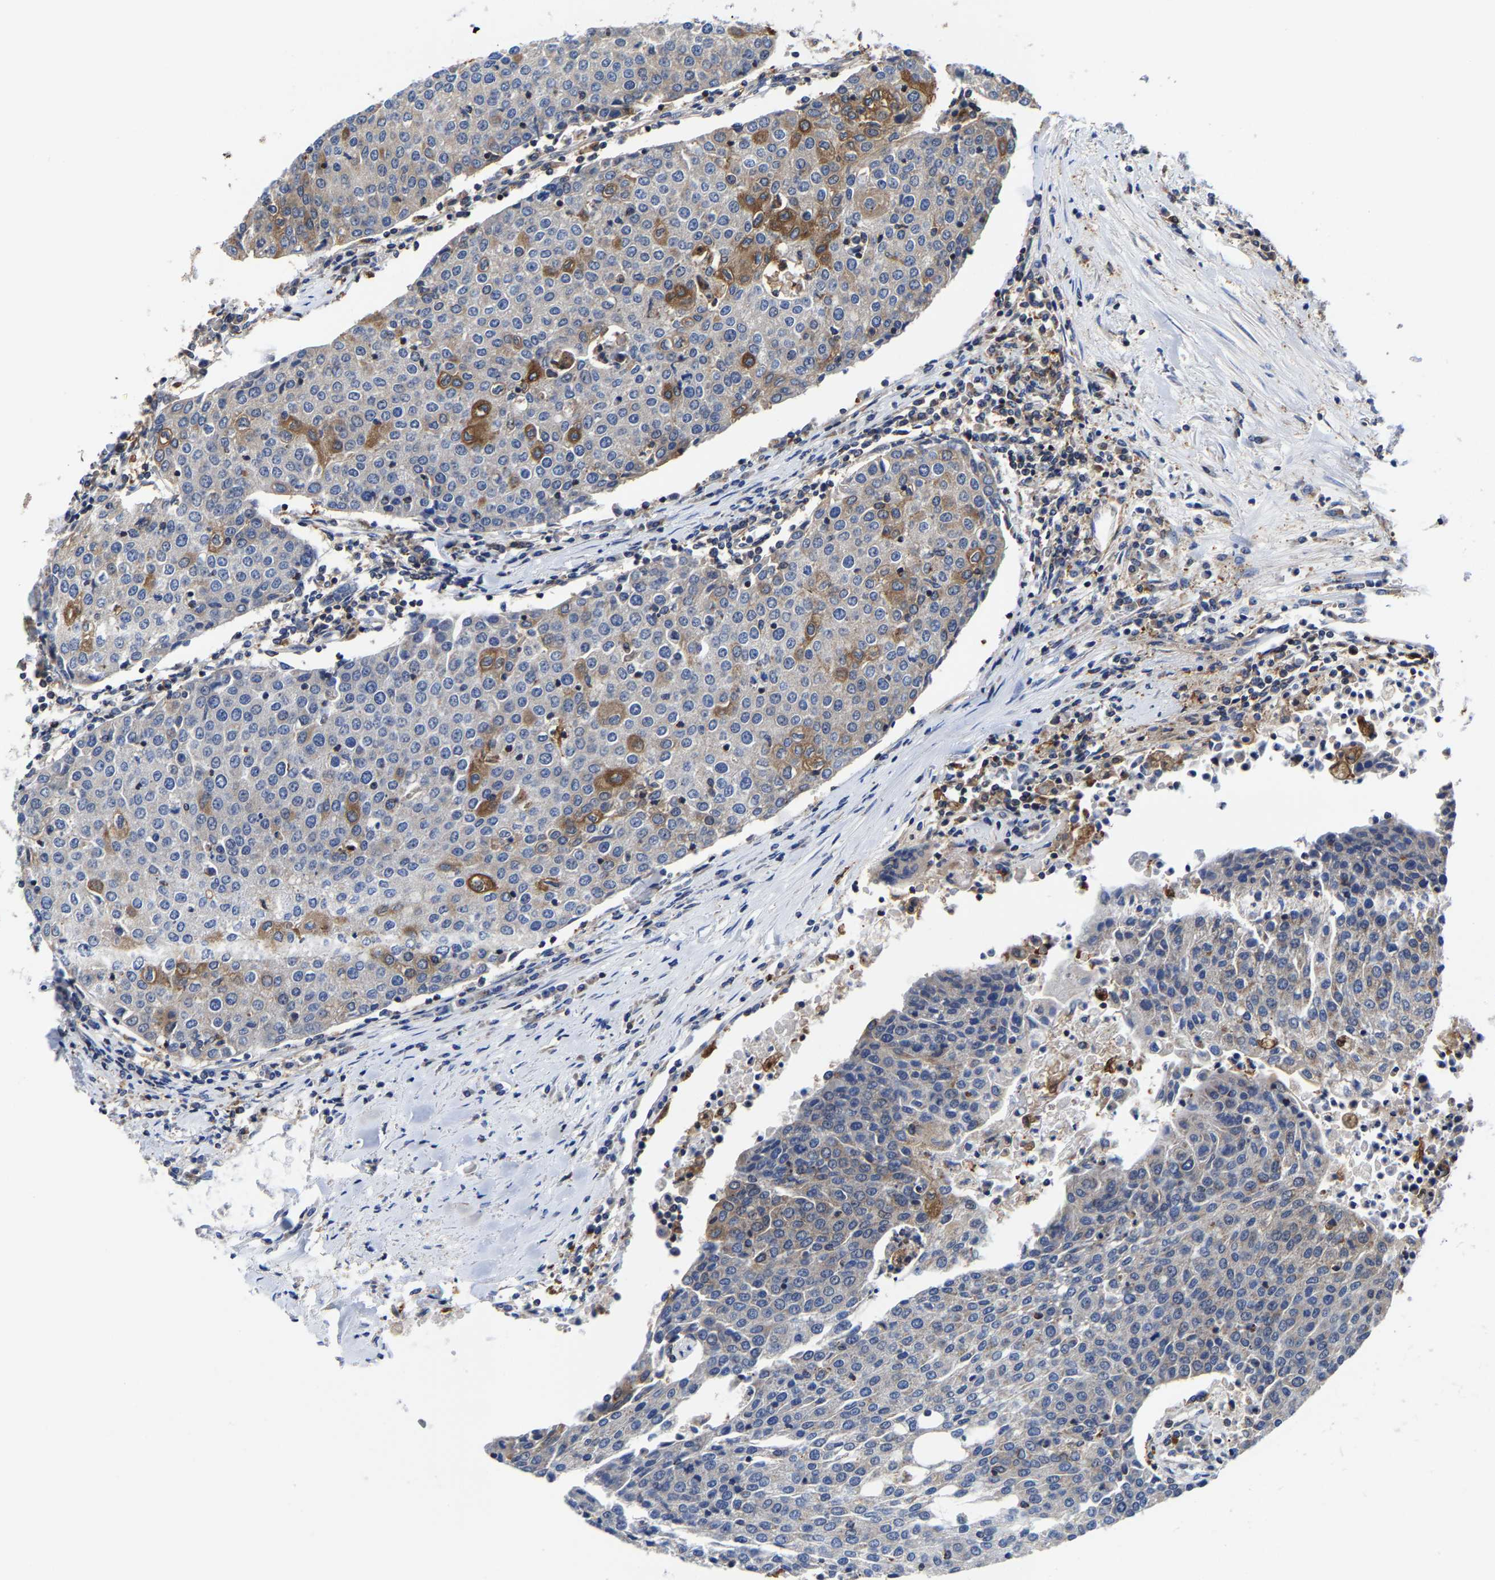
{"staining": {"intensity": "moderate", "quantity": "<25%", "location": "cytoplasmic/membranous"}, "tissue": "urothelial cancer", "cell_type": "Tumor cells", "image_type": "cancer", "snomed": [{"axis": "morphology", "description": "Urothelial carcinoma, High grade"}, {"axis": "topography", "description": "Urinary bladder"}], "caption": "Immunohistochemical staining of human high-grade urothelial carcinoma demonstrates low levels of moderate cytoplasmic/membranous protein expression in about <25% of tumor cells.", "gene": "PFKFB3", "patient": {"sex": "female", "age": 85}}